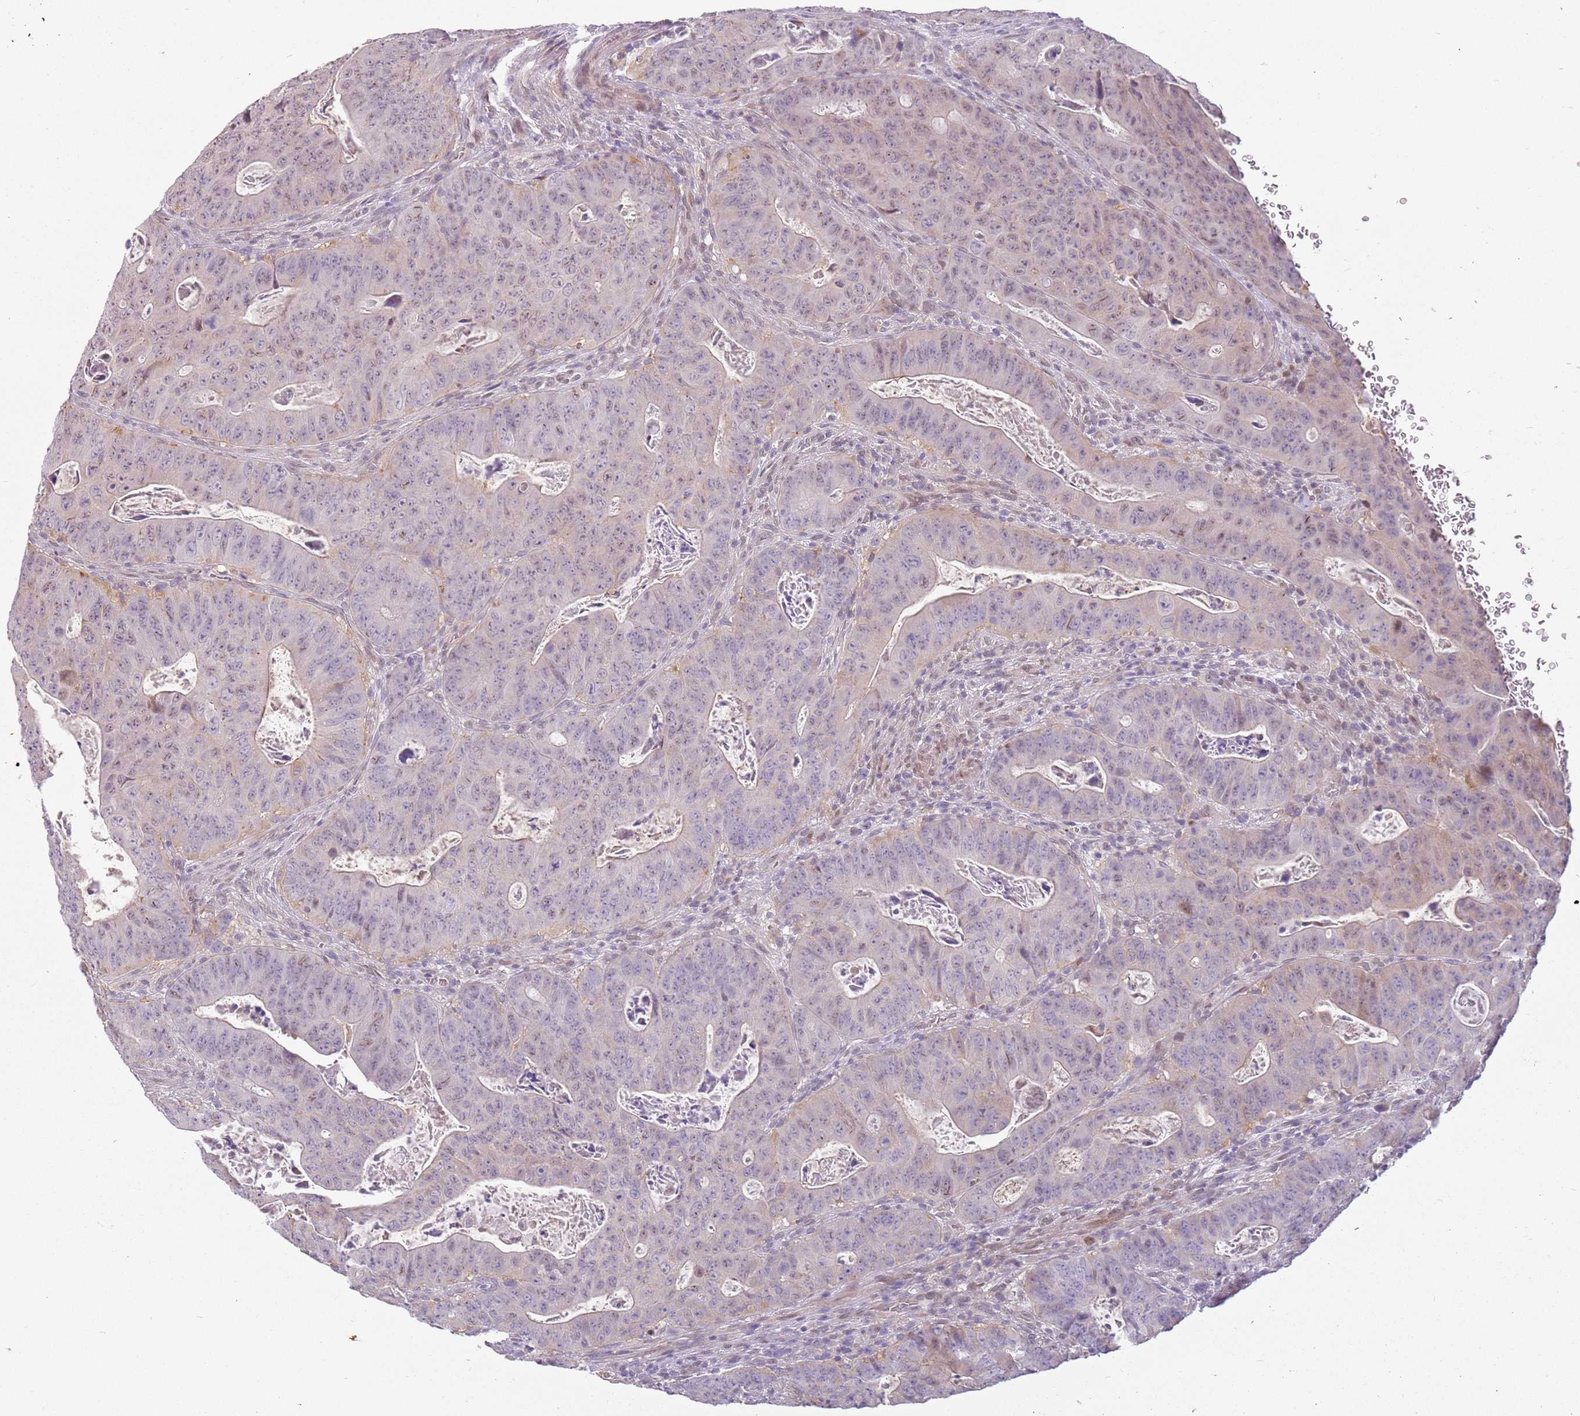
{"staining": {"intensity": "weak", "quantity": "<25%", "location": "cytoplasmic/membranous"}, "tissue": "colorectal cancer", "cell_type": "Tumor cells", "image_type": "cancer", "snomed": [{"axis": "morphology", "description": "Adenocarcinoma, NOS"}, {"axis": "topography", "description": "Rectum"}], "caption": "Immunohistochemistry image of human colorectal adenocarcinoma stained for a protein (brown), which shows no positivity in tumor cells.", "gene": "DEFB116", "patient": {"sex": "female", "age": 75}}